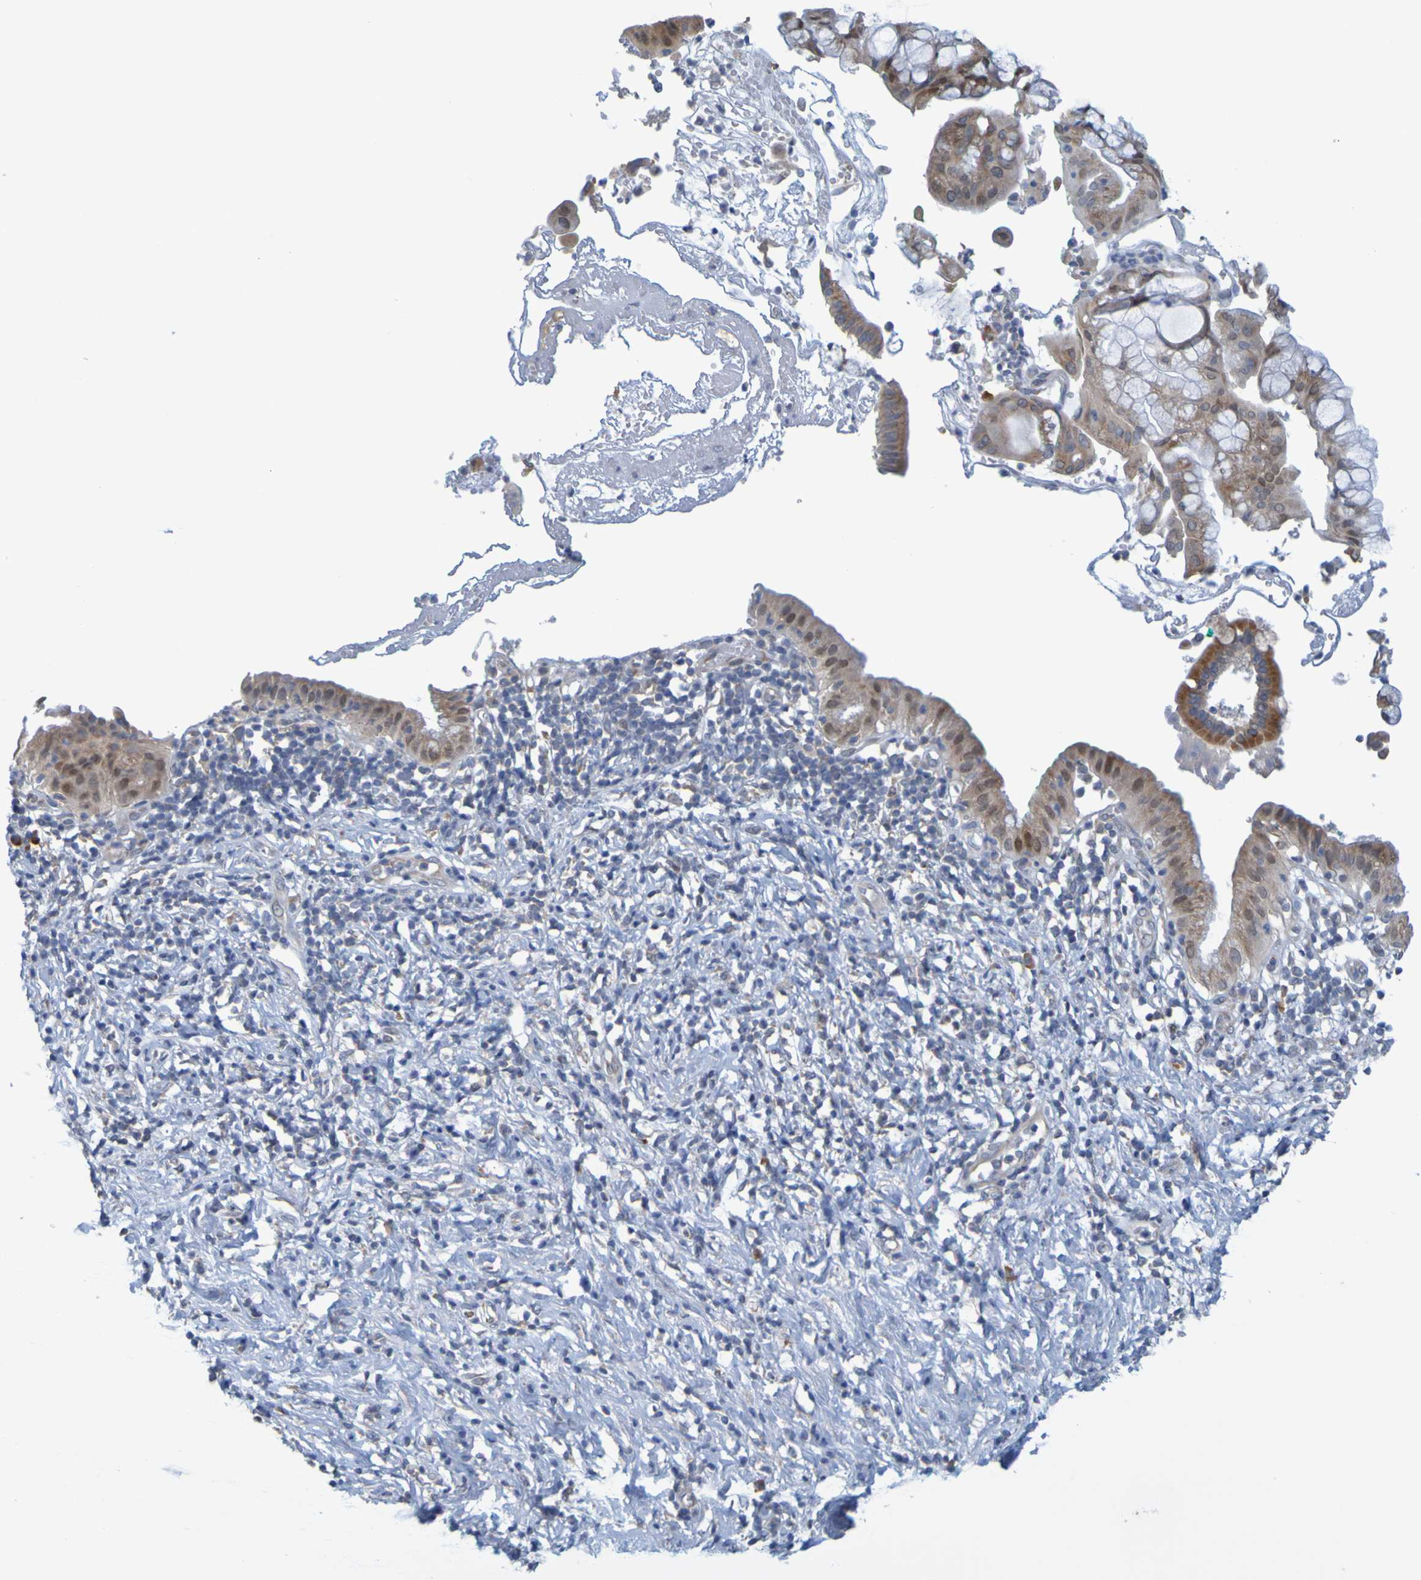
{"staining": {"intensity": "weak", "quantity": "<25%", "location": "cytoplasmic/membranous,nuclear"}, "tissue": "pancreatic cancer", "cell_type": "Tumor cells", "image_type": "cancer", "snomed": [{"axis": "morphology", "description": "Adenocarcinoma, NOS"}, {"axis": "morphology", "description": "Adenocarcinoma, metastatic, NOS"}, {"axis": "topography", "description": "Lymph node"}, {"axis": "topography", "description": "Pancreas"}, {"axis": "topography", "description": "Duodenum"}], "caption": "An immunohistochemistry (IHC) histopathology image of pancreatic metastatic adenocarcinoma is shown. There is no staining in tumor cells of pancreatic metastatic adenocarcinoma. The staining was performed using DAB to visualize the protein expression in brown, while the nuclei were stained in blue with hematoxylin (Magnification: 20x).", "gene": "MOGS", "patient": {"sex": "female", "age": 64}}